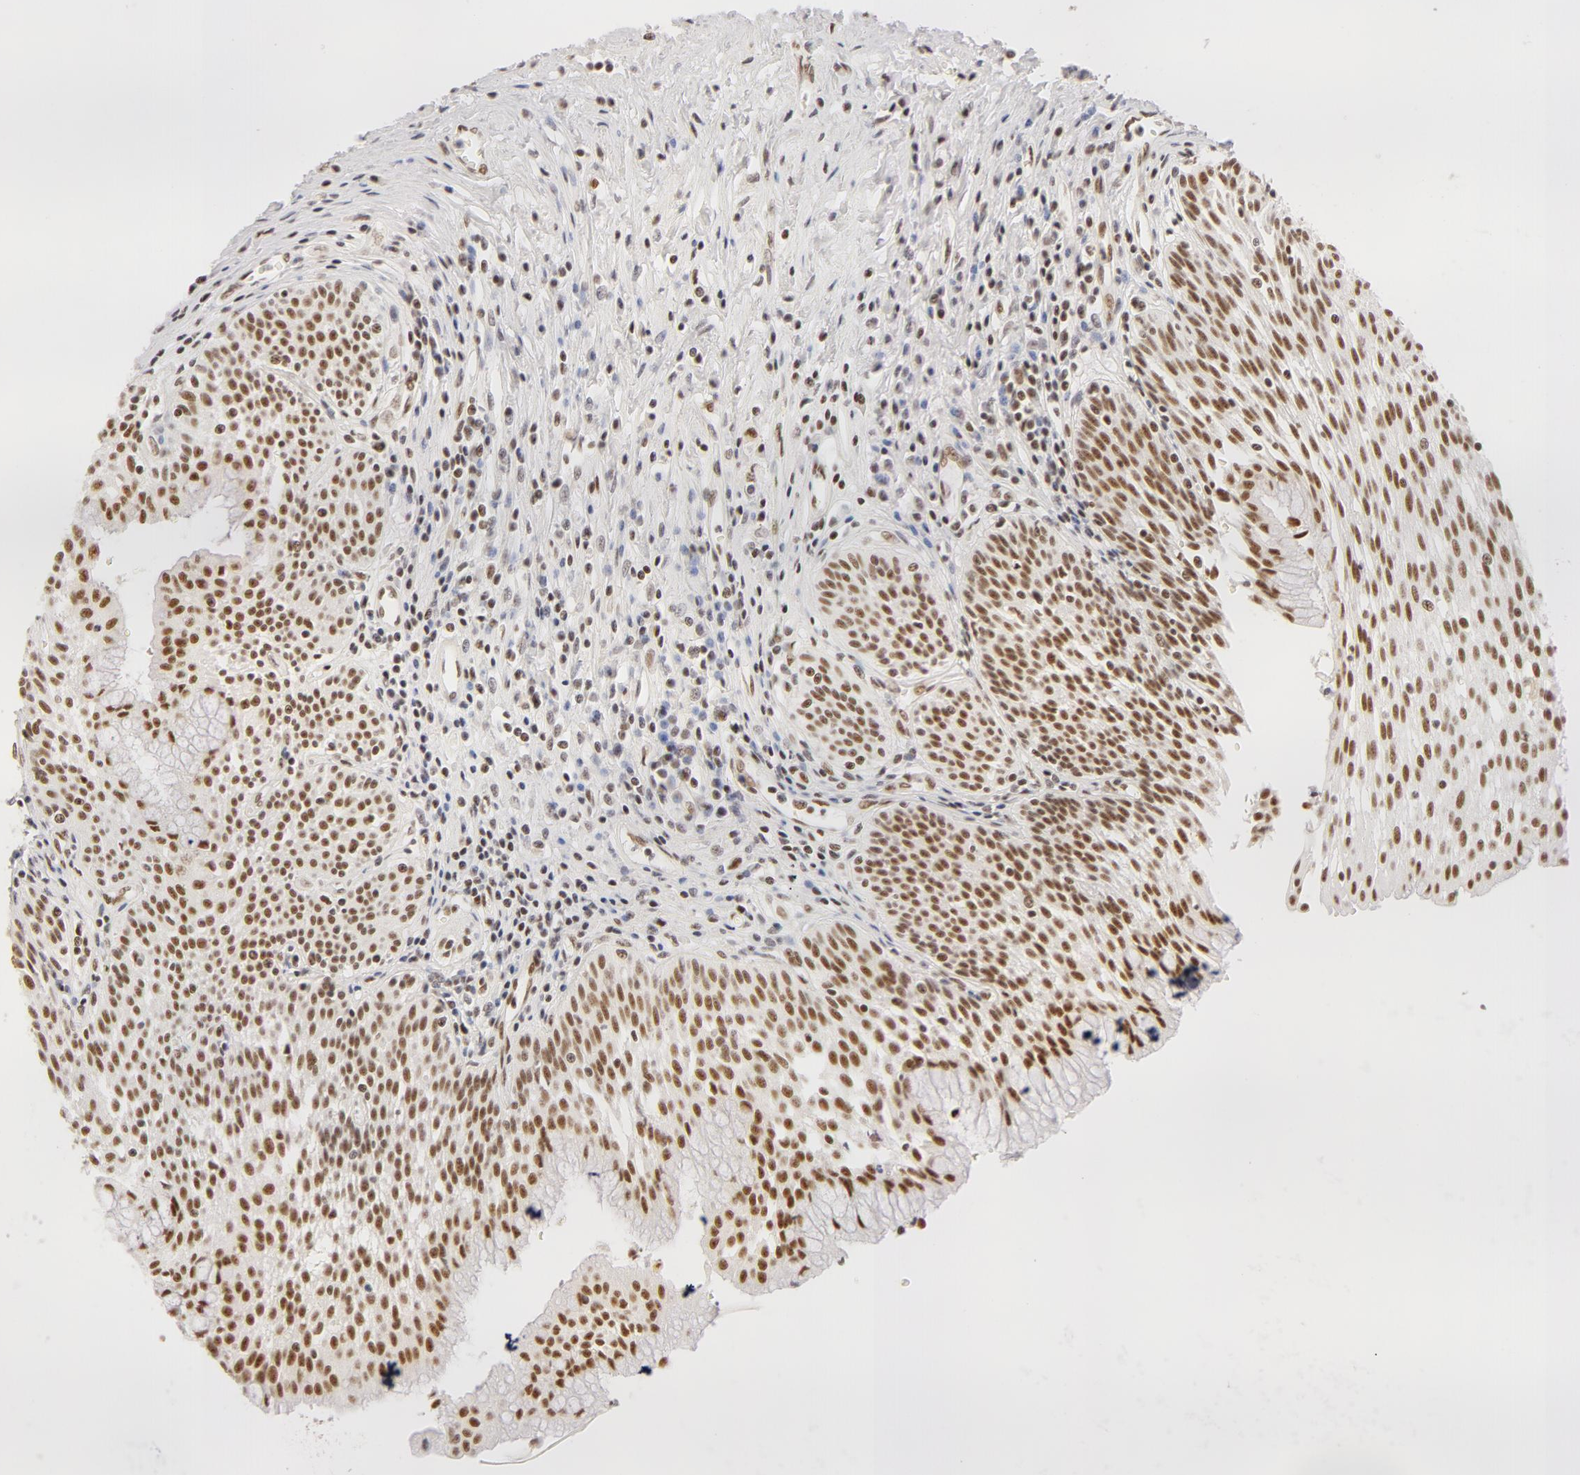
{"staining": {"intensity": "strong", "quantity": ">75%", "location": "nuclear"}, "tissue": "urinary bladder", "cell_type": "Urothelial cells", "image_type": "normal", "snomed": [{"axis": "morphology", "description": "Normal tissue, NOS"}, {"axis": "topography", "description": "Urinary bladder"}], "caption": "Immunohistochemistry (IHC) (DAB) staining of normal human urinary bladder exhibits strong nuclear protein staining in approximately >75% of urothelial cells.", "gene": "RBM39", "patient": {"sex": "female", "age": 39}}